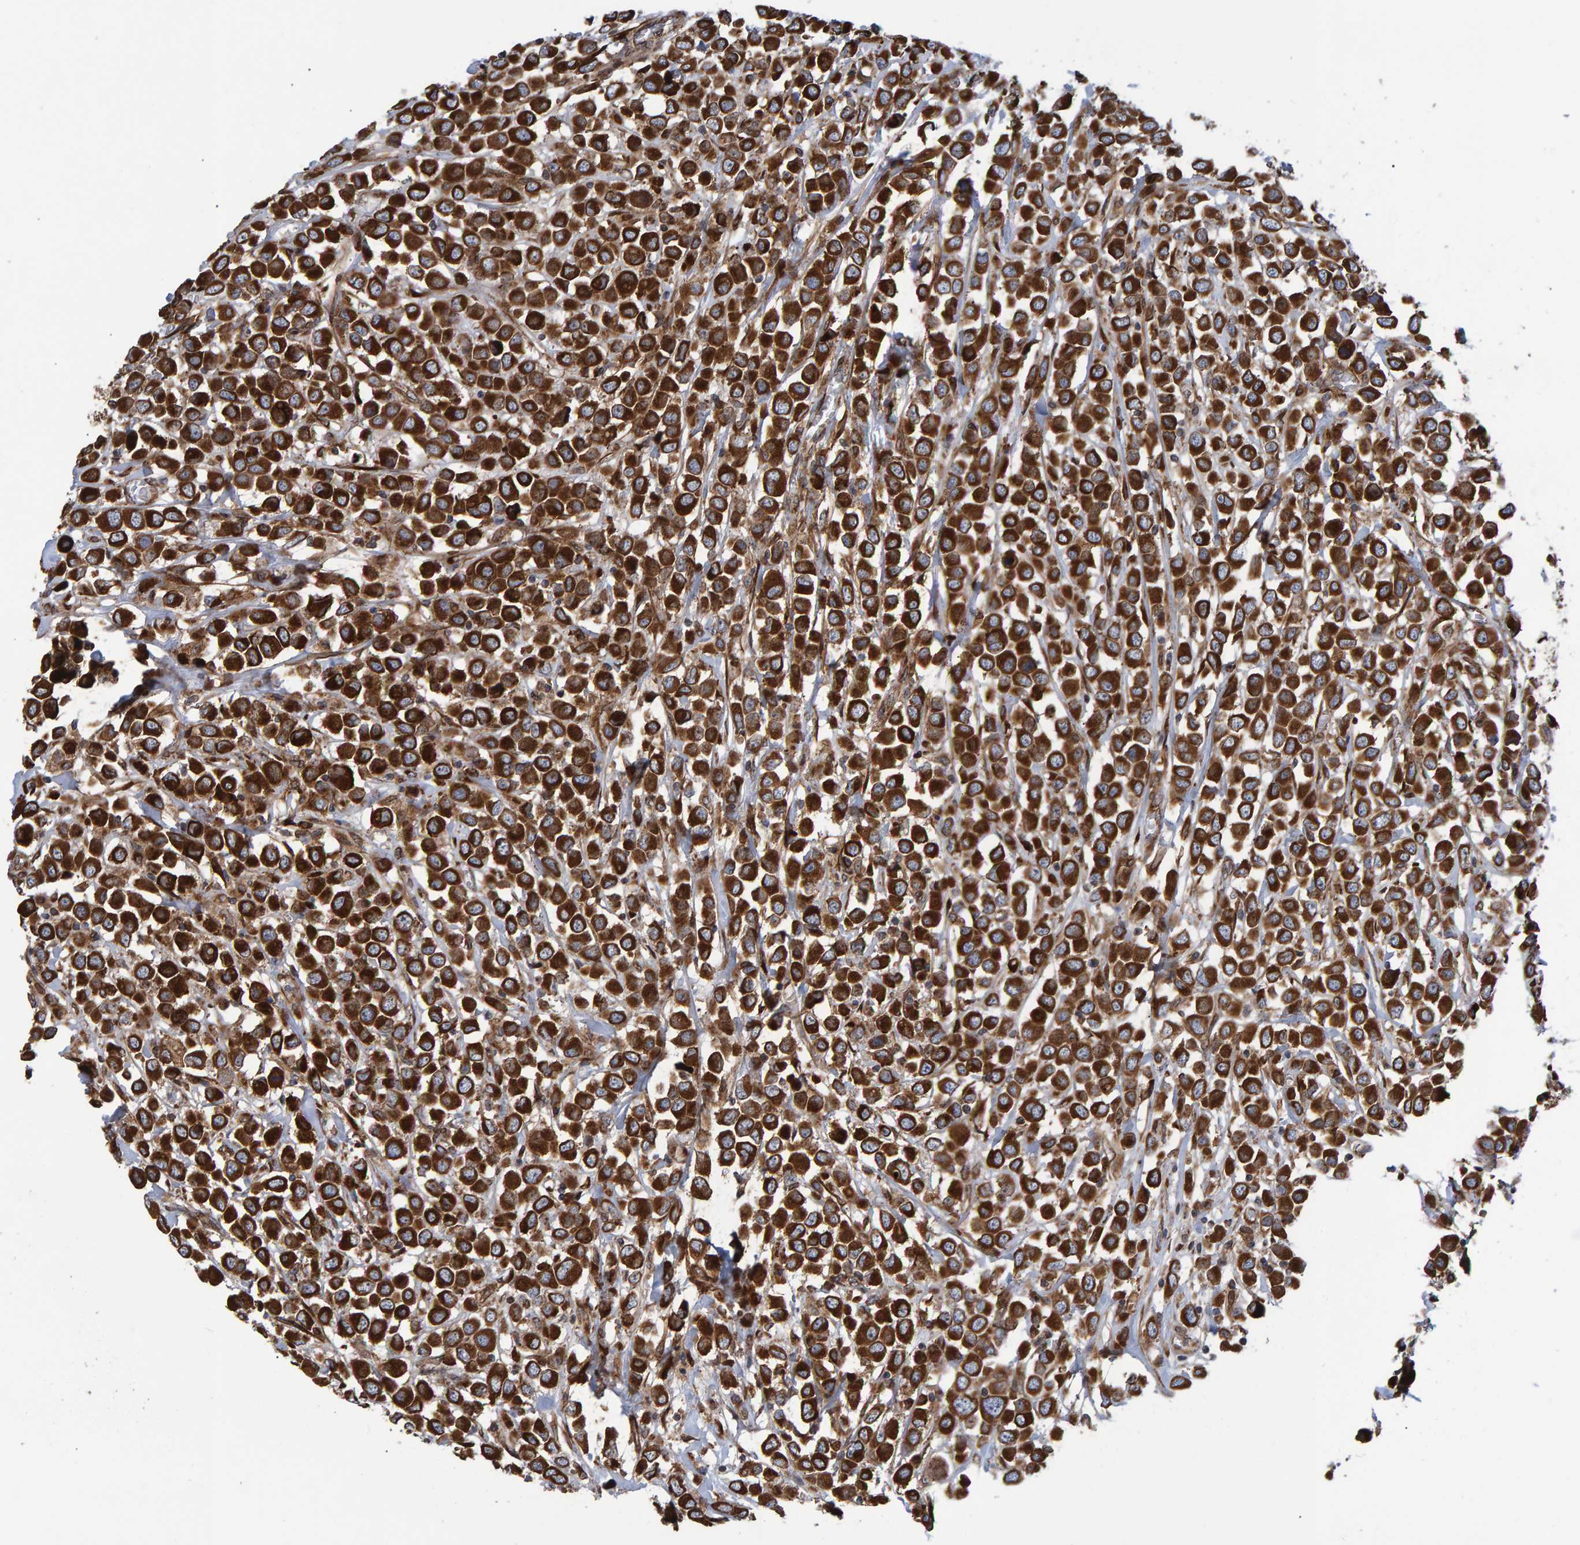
{"staining": {"intensity": "strong", "quantity": ">75%", "location": "cytoplasmic/membranous"}, "tissue": "breast cancer", "cell_type": "Tumor cells", "image_type": "cancer", "snomed": [{"axis": "morphology", "description": "Duct carcinoma"}, {"axis": "topography", "description": "Breast"}], "caption": "A high-resolution photomicrograph shows immunohistochemistry staining of breast cancer, which reveals strong cytoplasmic/membranous positivity in about >75% of tumor cells.", "gene": "FAM117A", "patient": {"sex": "female", "age": 61}}